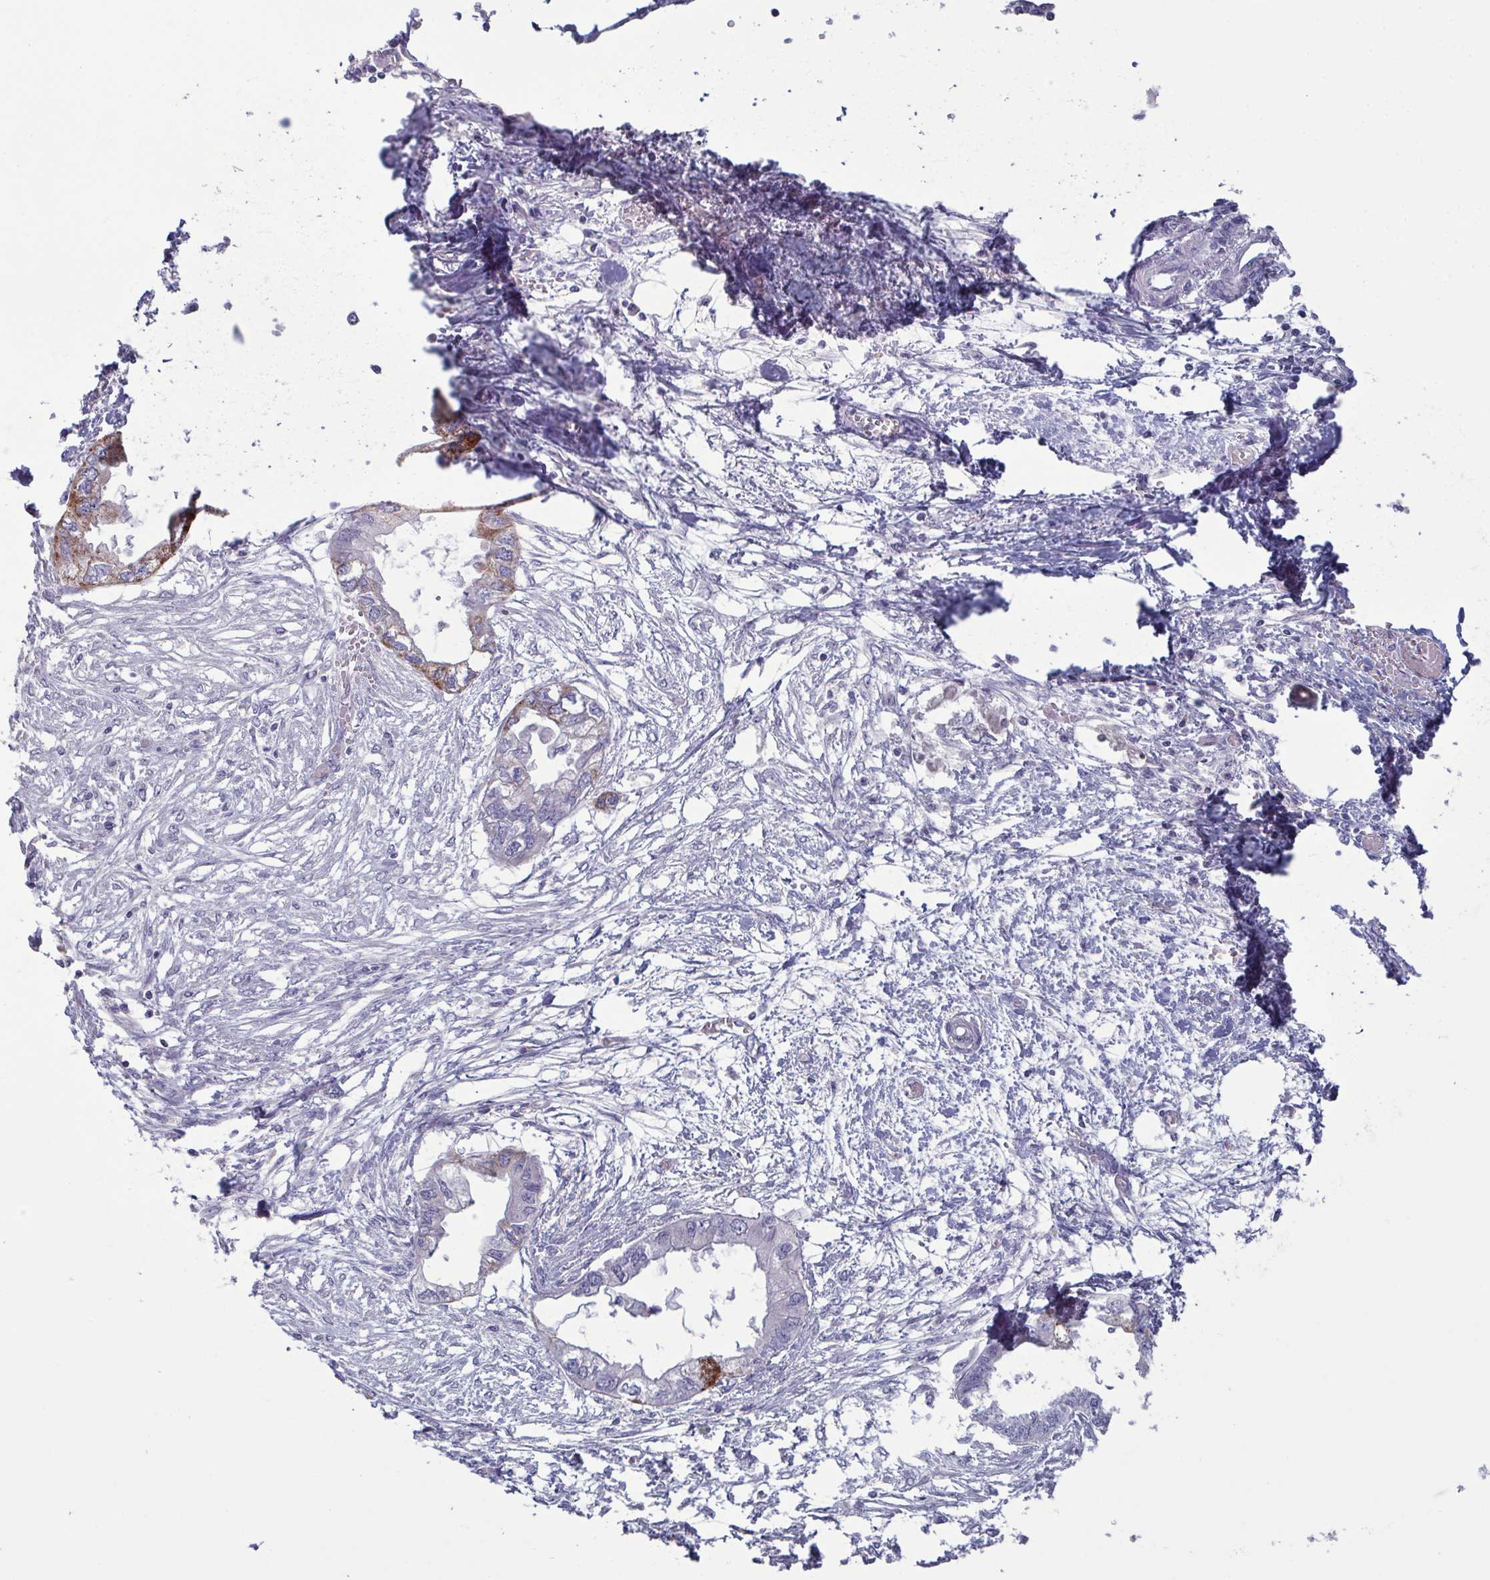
{"staining": {"intensity": "moderate", "quantity": "<25%", "location": "cytoplasmic/membranous"}, "tissue": "endometrial cancer", "cell_type": "Tumor cells", "image_type": "cancer", "snomed": [{"axis": "morphology", "description": "Adenocarcinoma, NOS"}, {"axis": "morphology", "description": "Adenocarcinoma, metastatic, NOS"}, {"axis": "topography", "description": "Adipose tissue"}, {"axis": "topography", "description": "Endometrium"}], "caption": "DAB immunohistochemical staining of endometrial cancer (metastatic adenocarcinoma) reveals moderate cytoplasmic/membranous protein staining in about <25% of tumor cells.", "gene": "GLDC", "patient": {"sex": "female", "age": 67}}